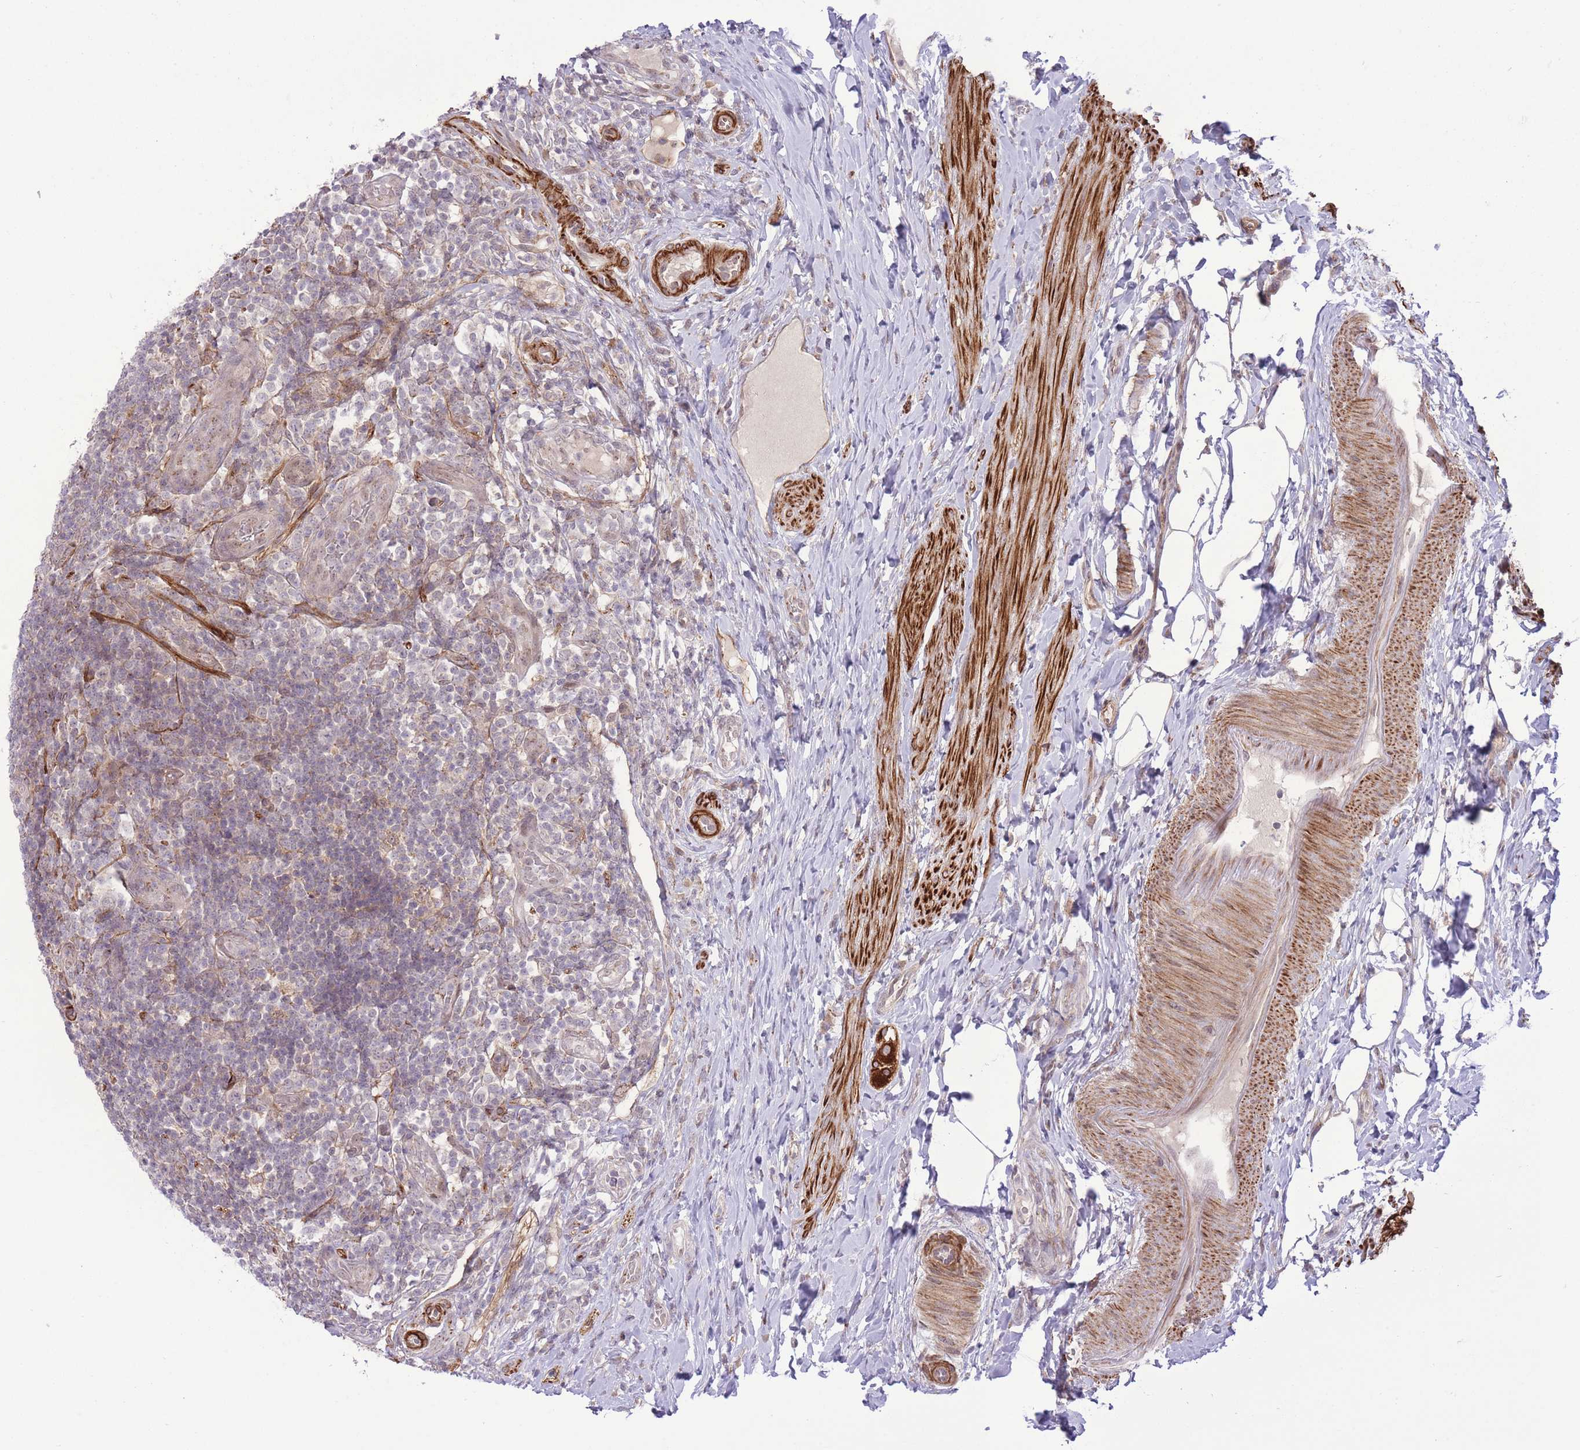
{"staining": {"intensity": "strong", "quantity": ">75%", "location": "cytoplasmic/membranous"}, "tissue": "appendix", "cell_type": "Glandular cells", "image_type": "normal", "snomed": [{"axis": "morphology", "description": "Normal tissue, NOS"}, {"axis": "topography", "description": "Appendix"}], "caption": "This is an image of immunohistochemistry staining of normal appendix, which shows strong staining in the cytoplasmic/membranous of glandular cells.", "gene": "ZBED5", "patient": {"sex": "female", "age": 43}}